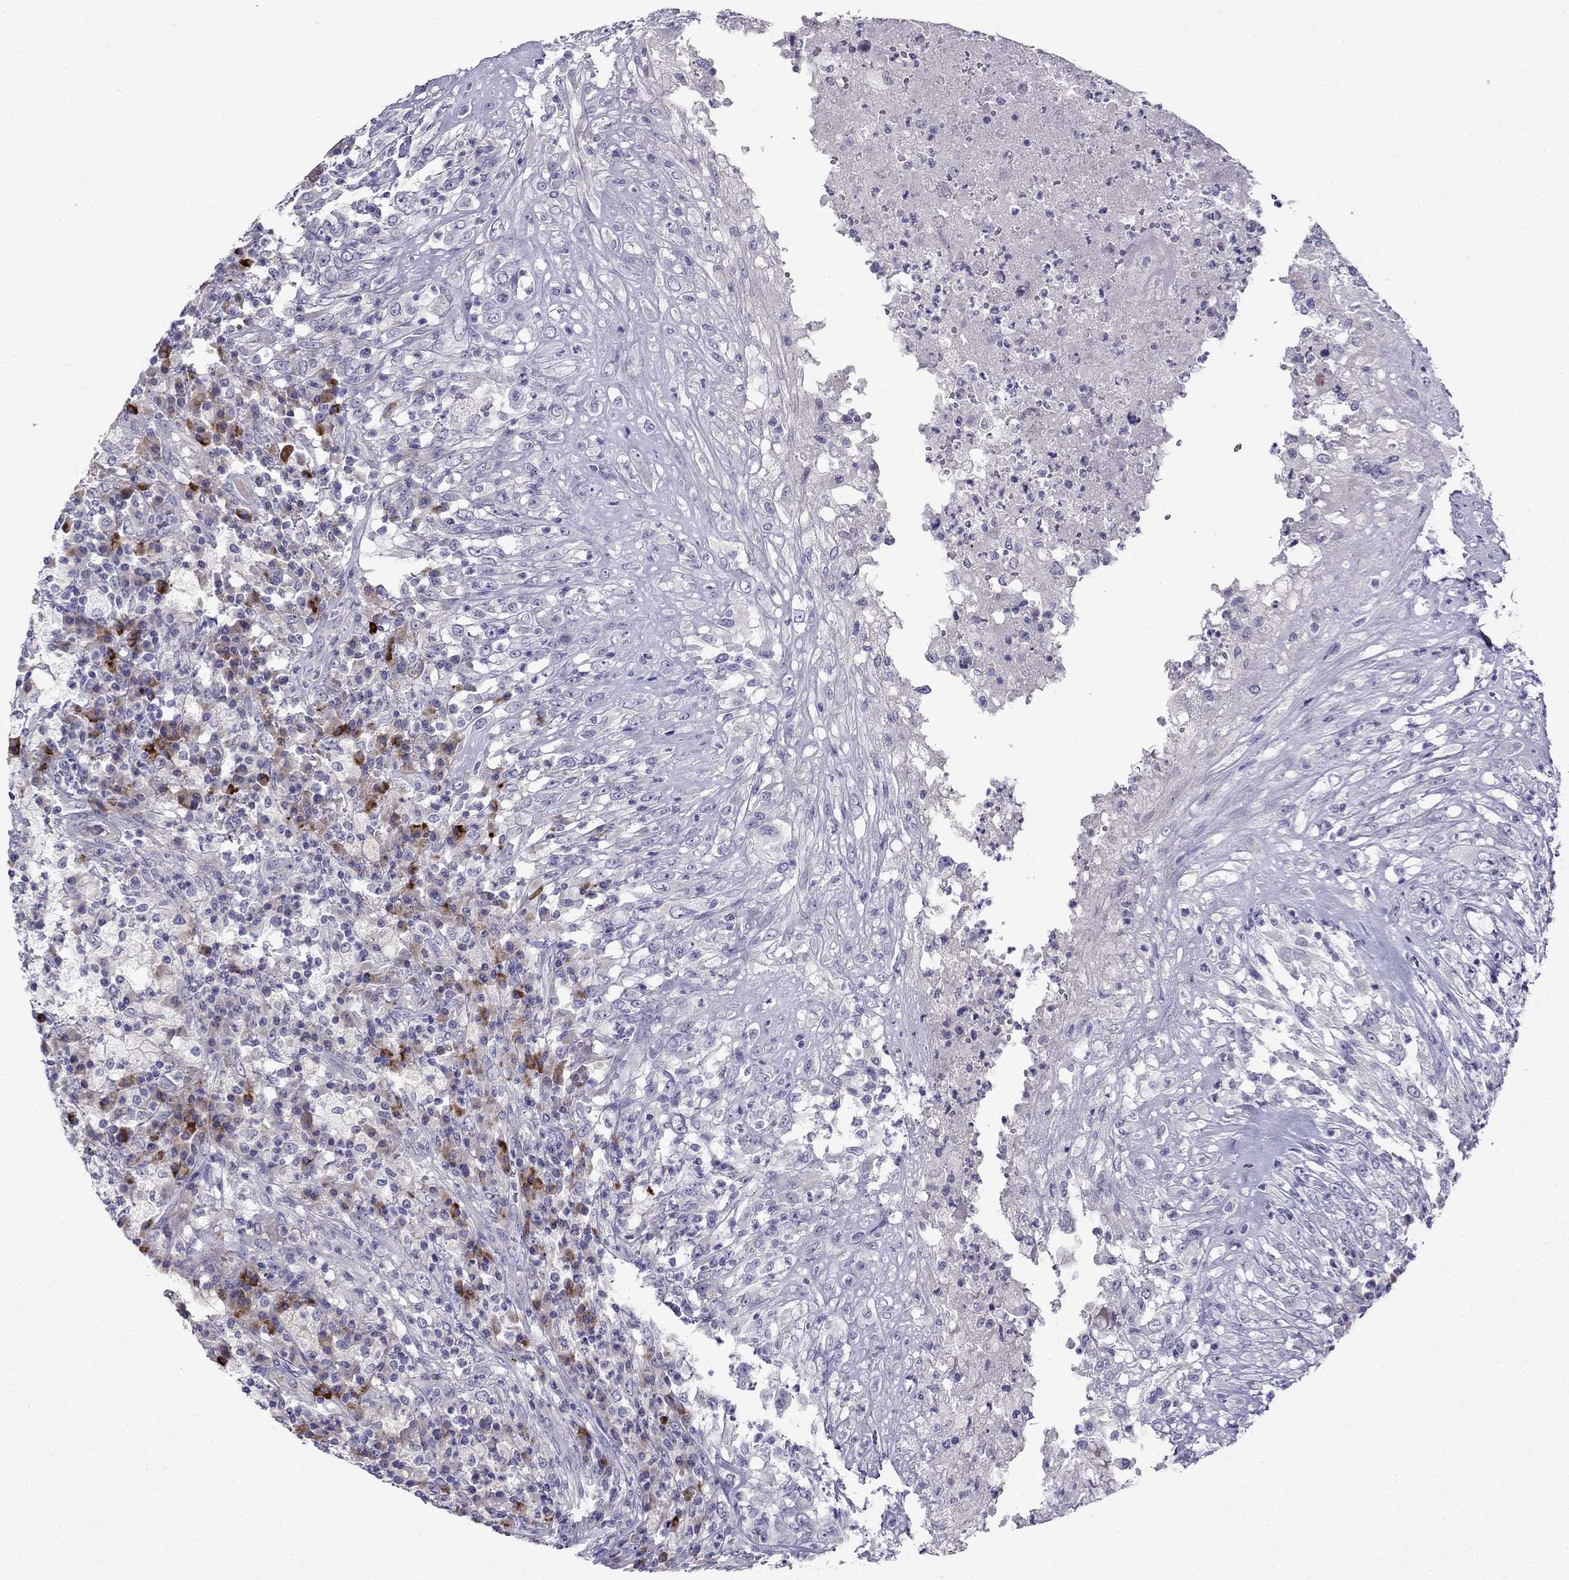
{"staining": {"intensity": "negative", "quantity": "none", "location": "none"}, "tissue": "testis cancer", "cell_type": "Tumor cells", "image_type": "cancer", "snomed": [{"axis": "morphology", "description": "Necrosis, NOS"}, {"axis": "morphology", "description": "Carcinoma, Embryonal, NOS"}, {"axis": "topography", "description": "Testis"}], "caption": "IHC histopathology image of embryonal carcinoma (testis) stained for a protein (brown), which demonstrates no positivity in tumor cells. (DAB (3,3'-diaminobenzidine) immunohistochemistry (IHC), high magnification).", "gene": "PATE1", "patient": {"sex": "male", "age": 19}}